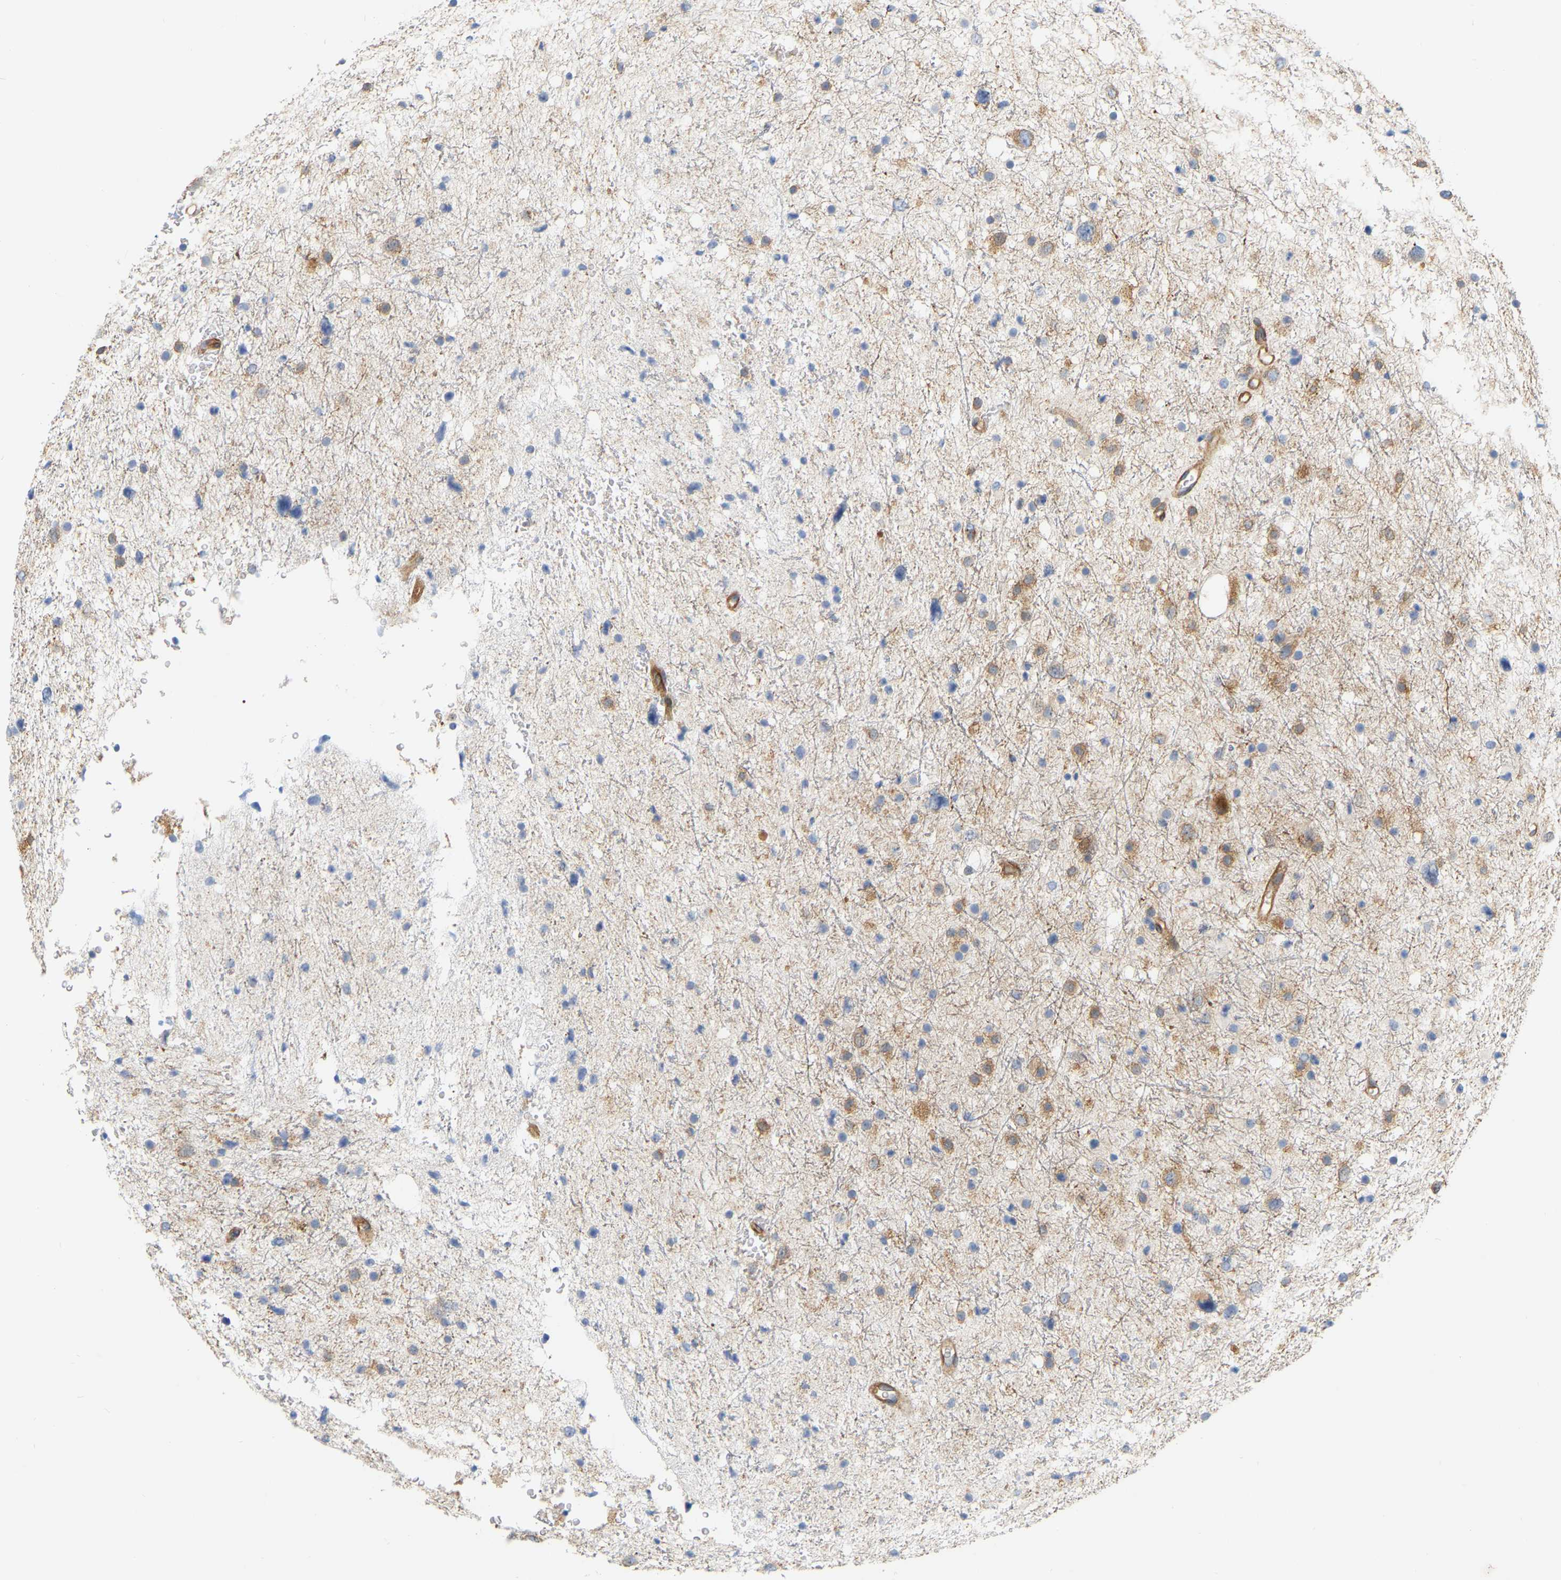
{"staining": {"intensity": "moderate", "quantity": "25%-75%", "location": "cytoplasmic/membranous"}, "tissue": "glioma", "cell_type": "Tumor cells", "image_type": "cancer", "snomed": [{"axis": "morphology", "description": "Glioma, malignant, Low grade"}, {"axis": "topography", "description": "Brain"}], "caption": "Glioma stained with immunohistochemistry (IHC) shows moderate cytoplasmic/membranous expression in approximately 25%-75% of tumor cells. Using DAB (brown) and hematoxylin (blue) stains, captured at high magnification using brightfield microscopy.", "gene": "RAPH1", "patient": {"sex": "female", "age": 37}}